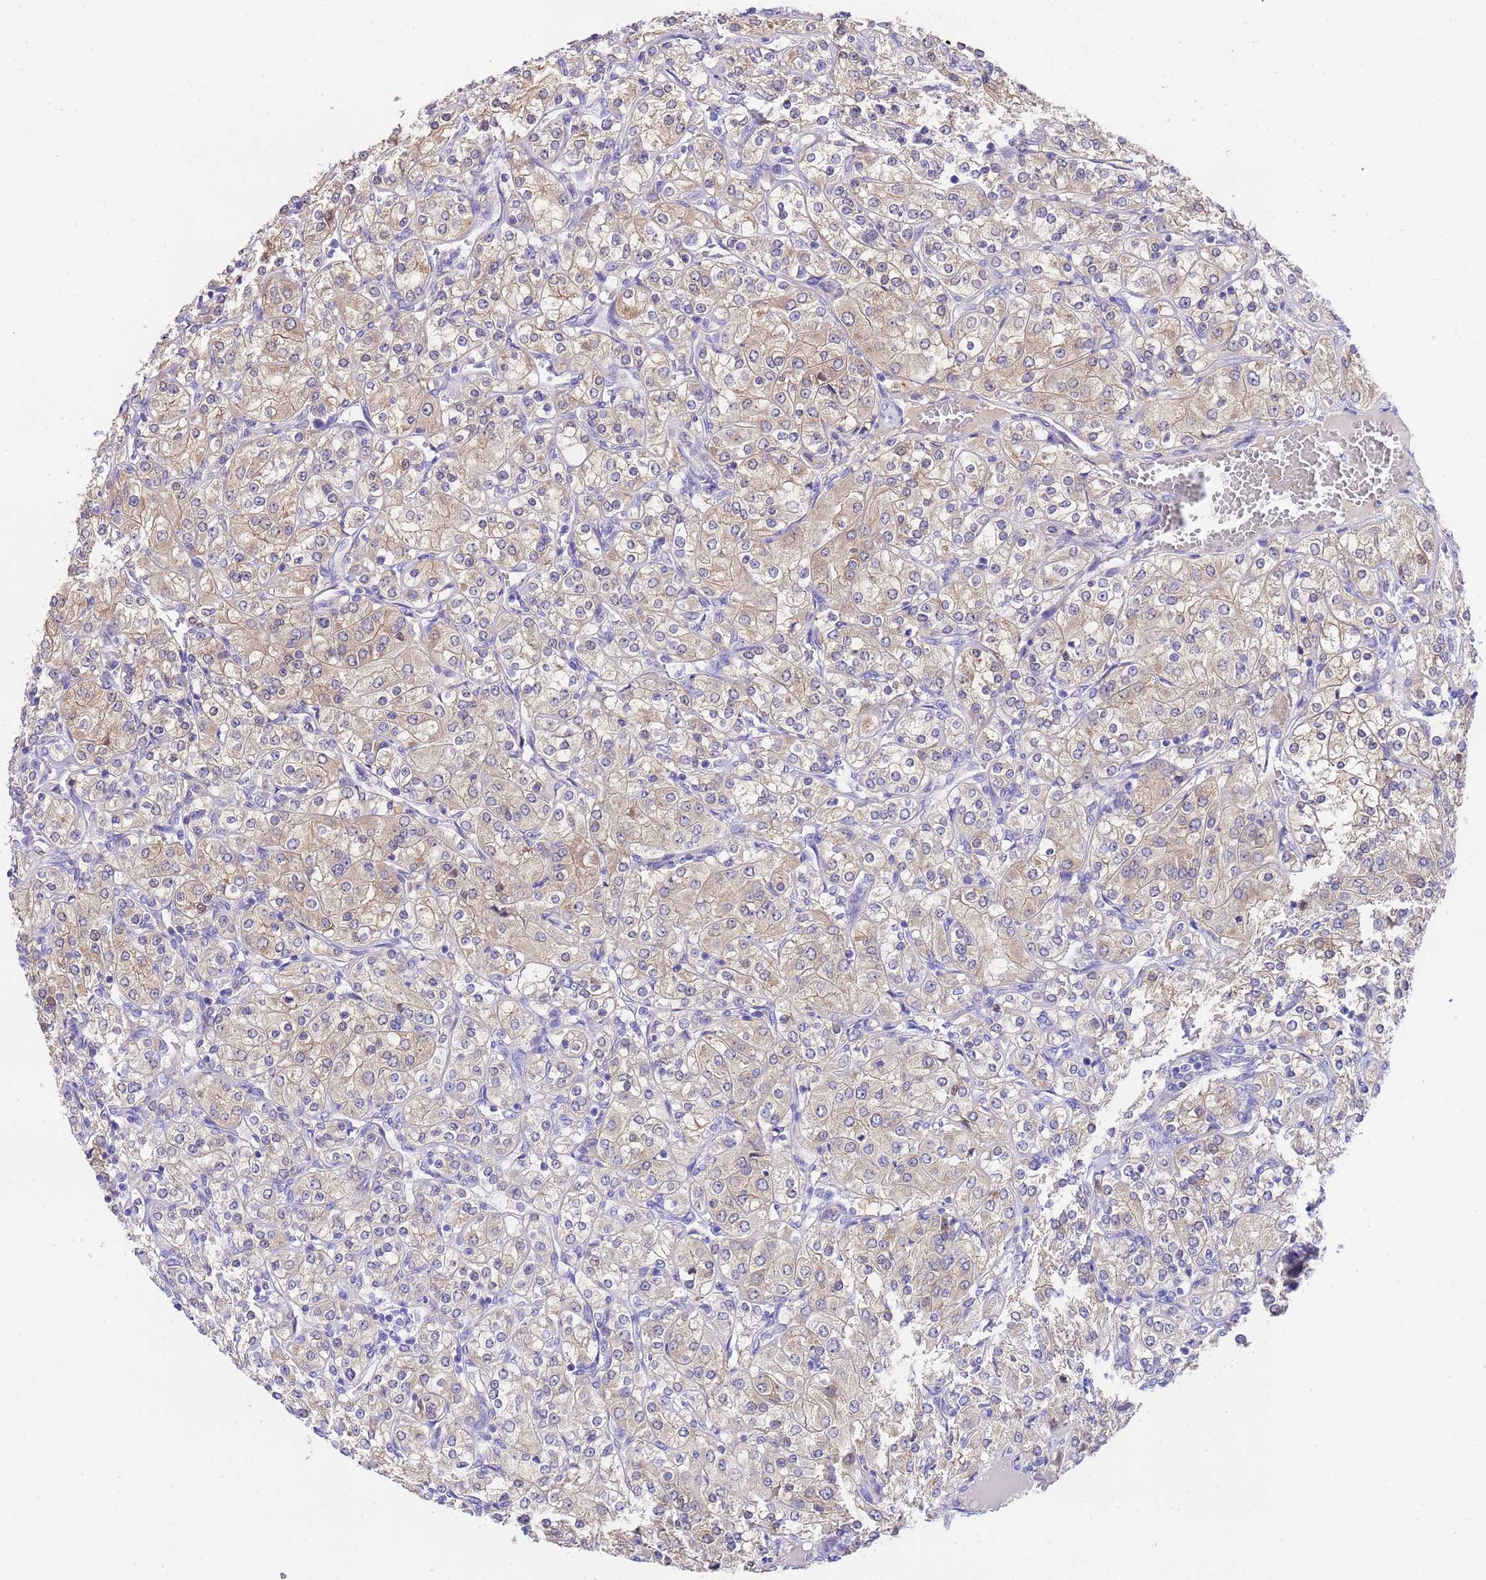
{"staining": {"intensity": "weak", "quantity": "25%-75%", "location": "cytoplasmic/membranous"}, "tissue": "renal cancer", "cell_type": "Tumor cells", "image_type": "cancer", "snomed": [{"axis": "morphology", "description": "Adenocarcinoma, NOS"}, {"axis": "topography", "description": "Kidney"}], "caption": "Human renal cancer stained with a protein marker shows weak staining in tumor cells.", "gene": "USP38", "patient": {"sex": "male", "age": 77}}